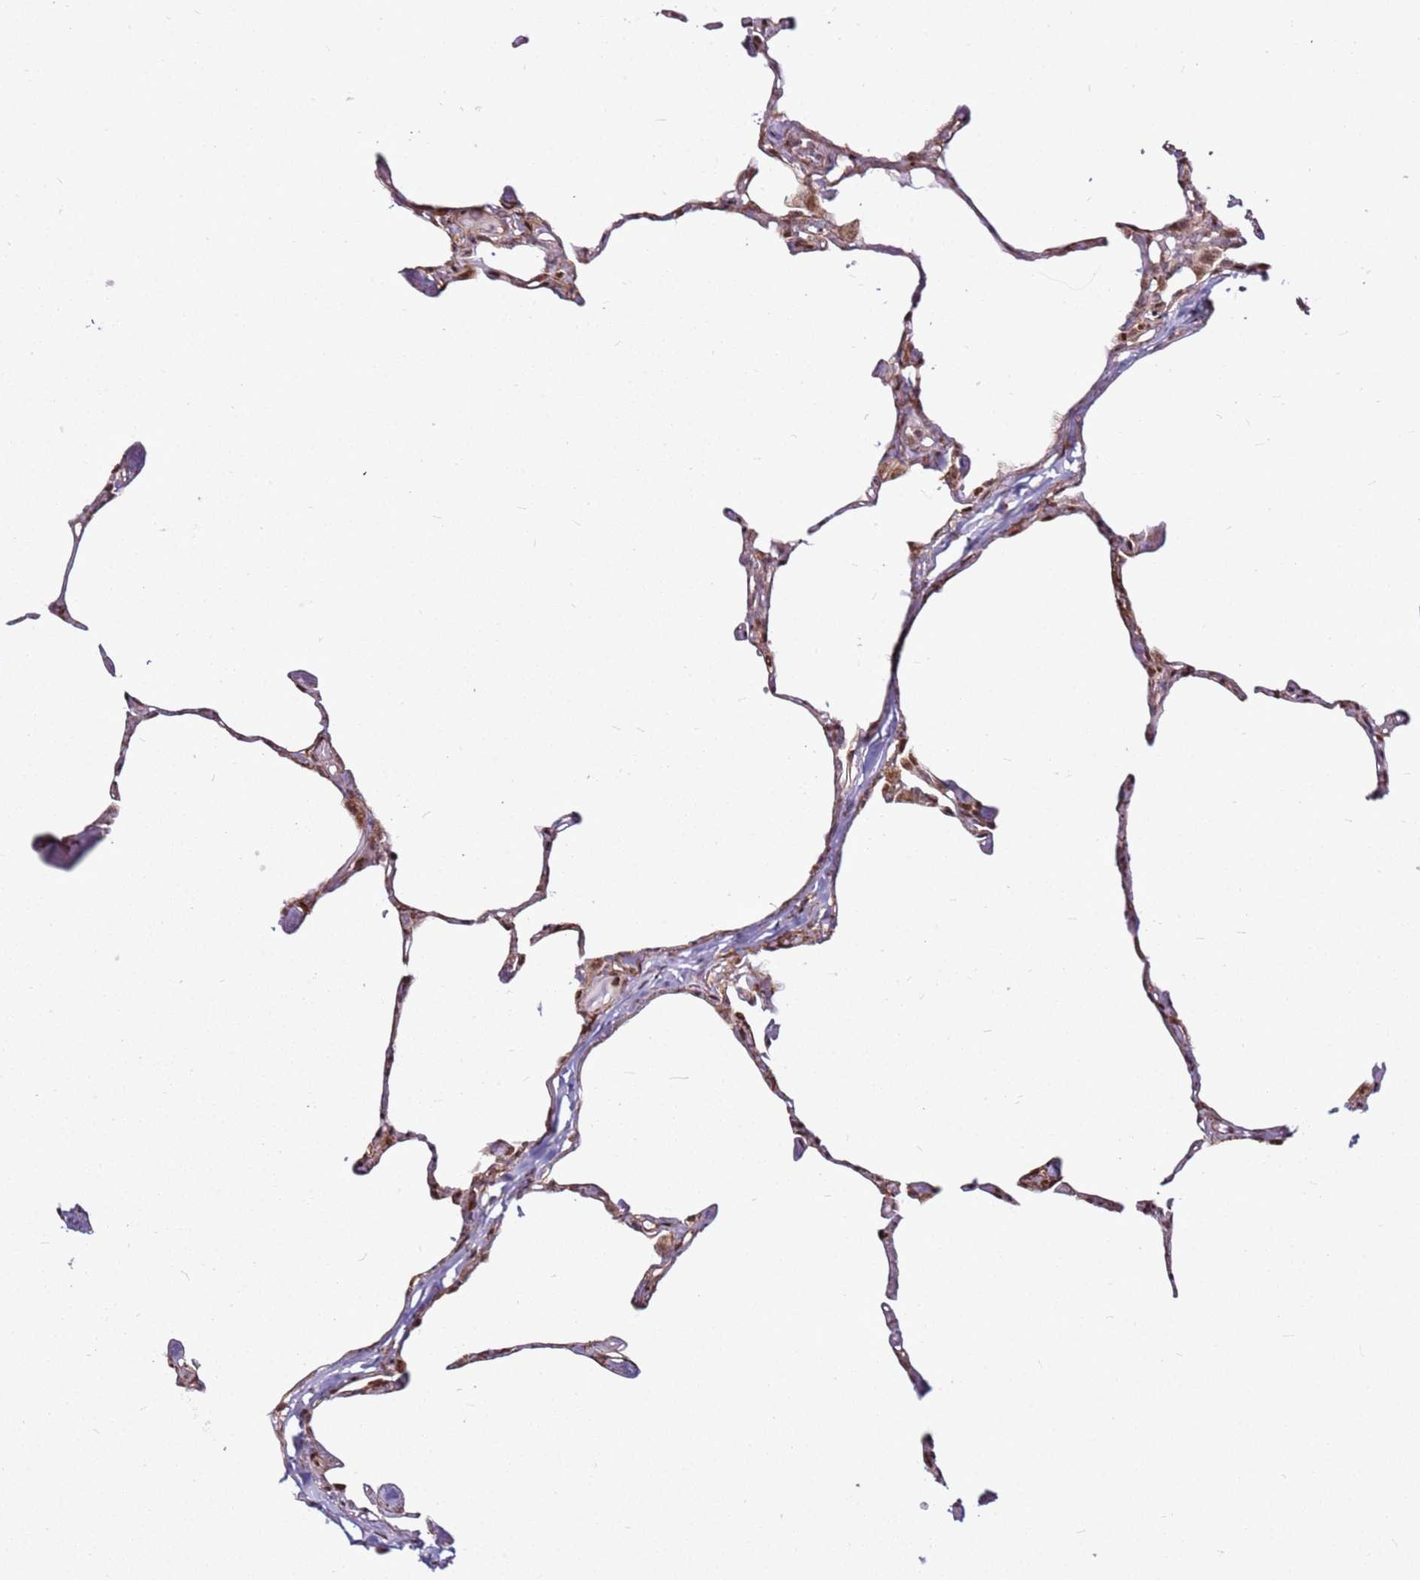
{"staining": {"intensity": "moderate", "quantity": "25%-75%", "location": "nuclear"}, "tissue": "lung", "cell_type": "Alveolar cells", "image_type": "normal", "snomed": [{"axis": "morphology", "description": "Normal tissue, NOS"}, {"axis": "topography", "description": "Lung"}], "caption": "Immunohistochemistry (IHC) photomicrograph of unremarkable lung: lung stained using IHC shows medium levels of moderate protein expression localized specifically in the nuclear of alveolar cells, appearing as a nuclear brown color.", "gene": "PCTP", "patient": {"sex": "male", "age": 65}}